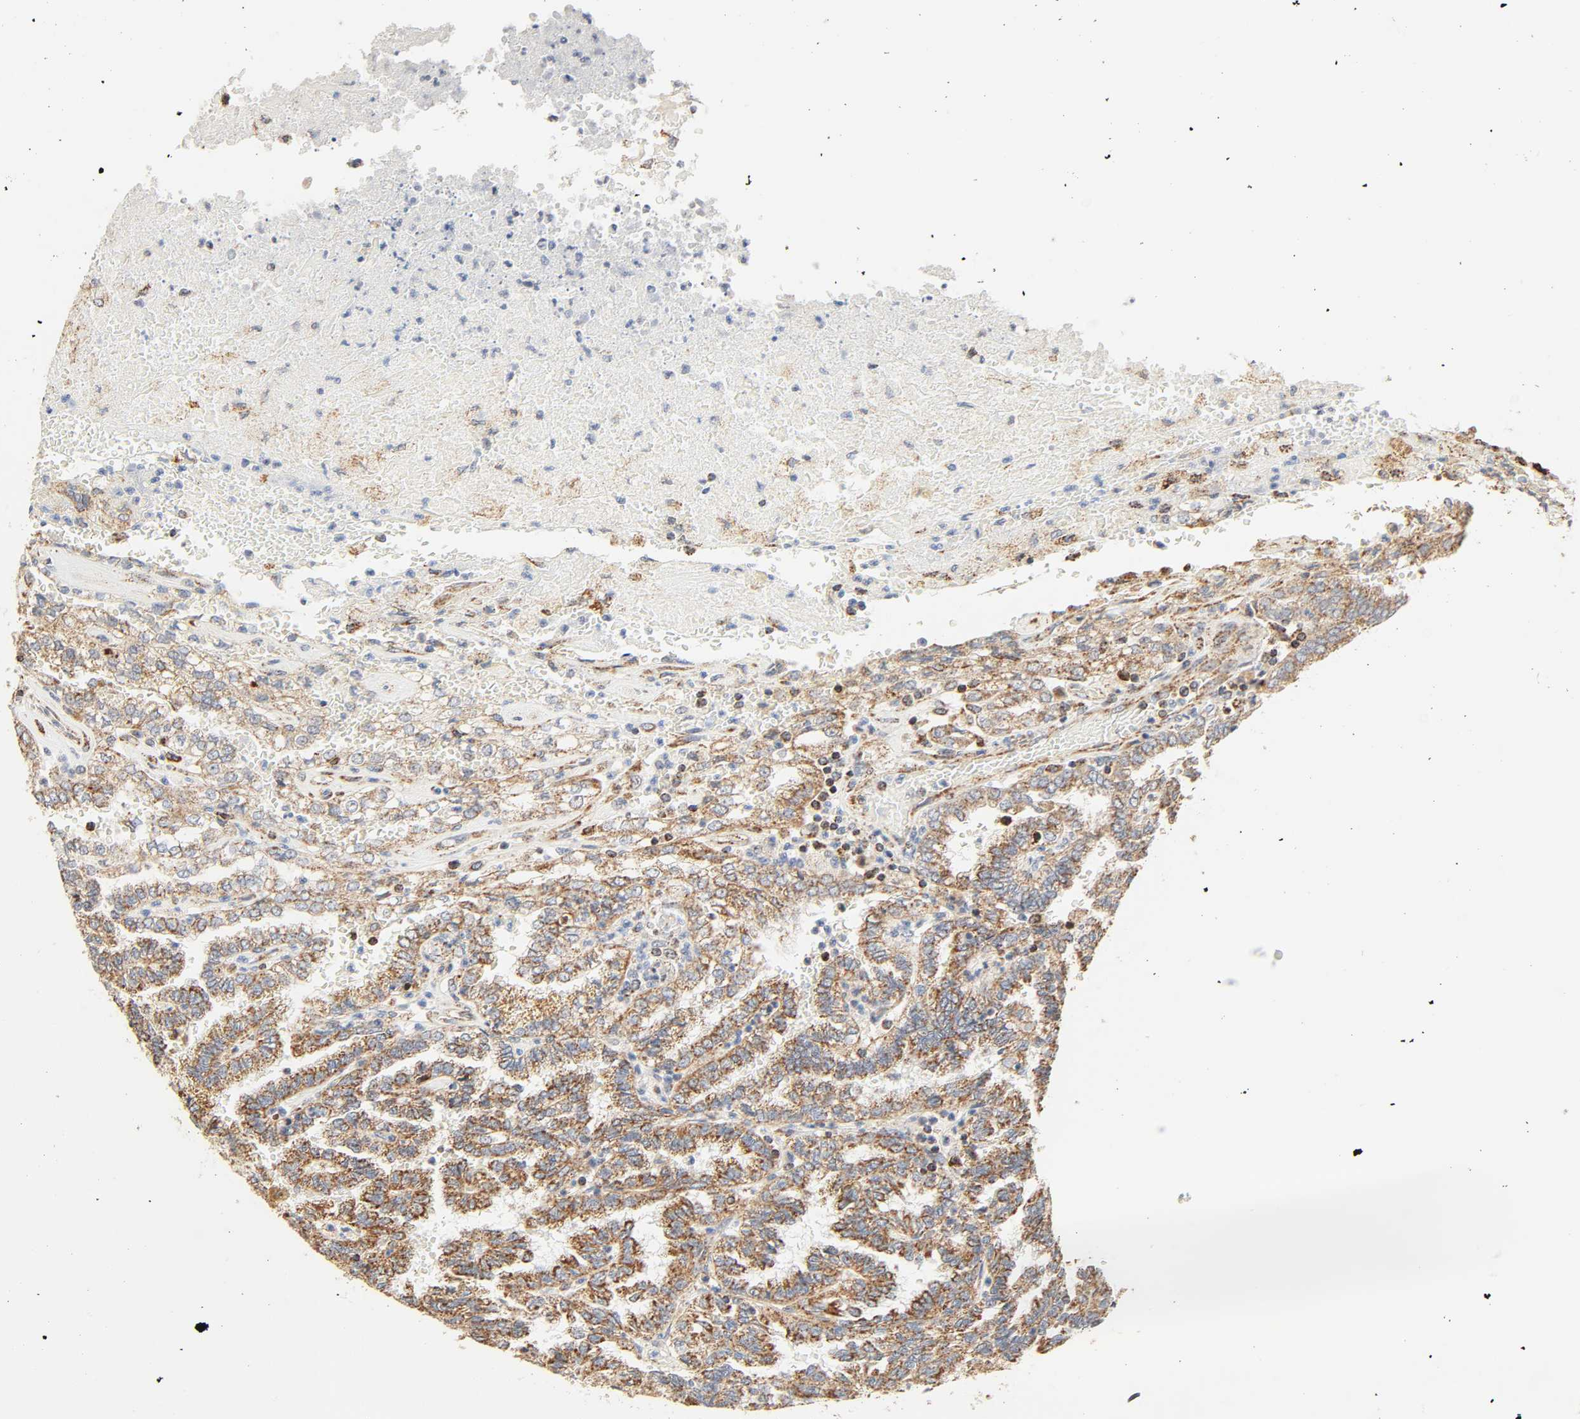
{"staining": {"intensity": "moderate", "quantity": ">75%", "location": "cytoplasmic/membranous"}, "tissue": "renal cancer", "cell_type": "Tumor cells", "image_type": "cancer", "snomed": [{"axis": "morphology", "description": "Inflammation, NOS"}, {"axis": "morphology", "description": "Adenocarcinoma, NOS"}, {"axis": "topography", "description": "Kidney"}], "caption": "A brown stain shows moderate cytoplasmic/membranous positivity of a protein in renal cancer (adenocarcinoma) tumor cells. (Stains: DAB (3,3'-diaminobenzidine) in brown, nuclei in blue, Microscopy: brightfield microscopy at high magnification).", "gene": "ZMAT5", "patient": {"sex": "male", "age": 68}}